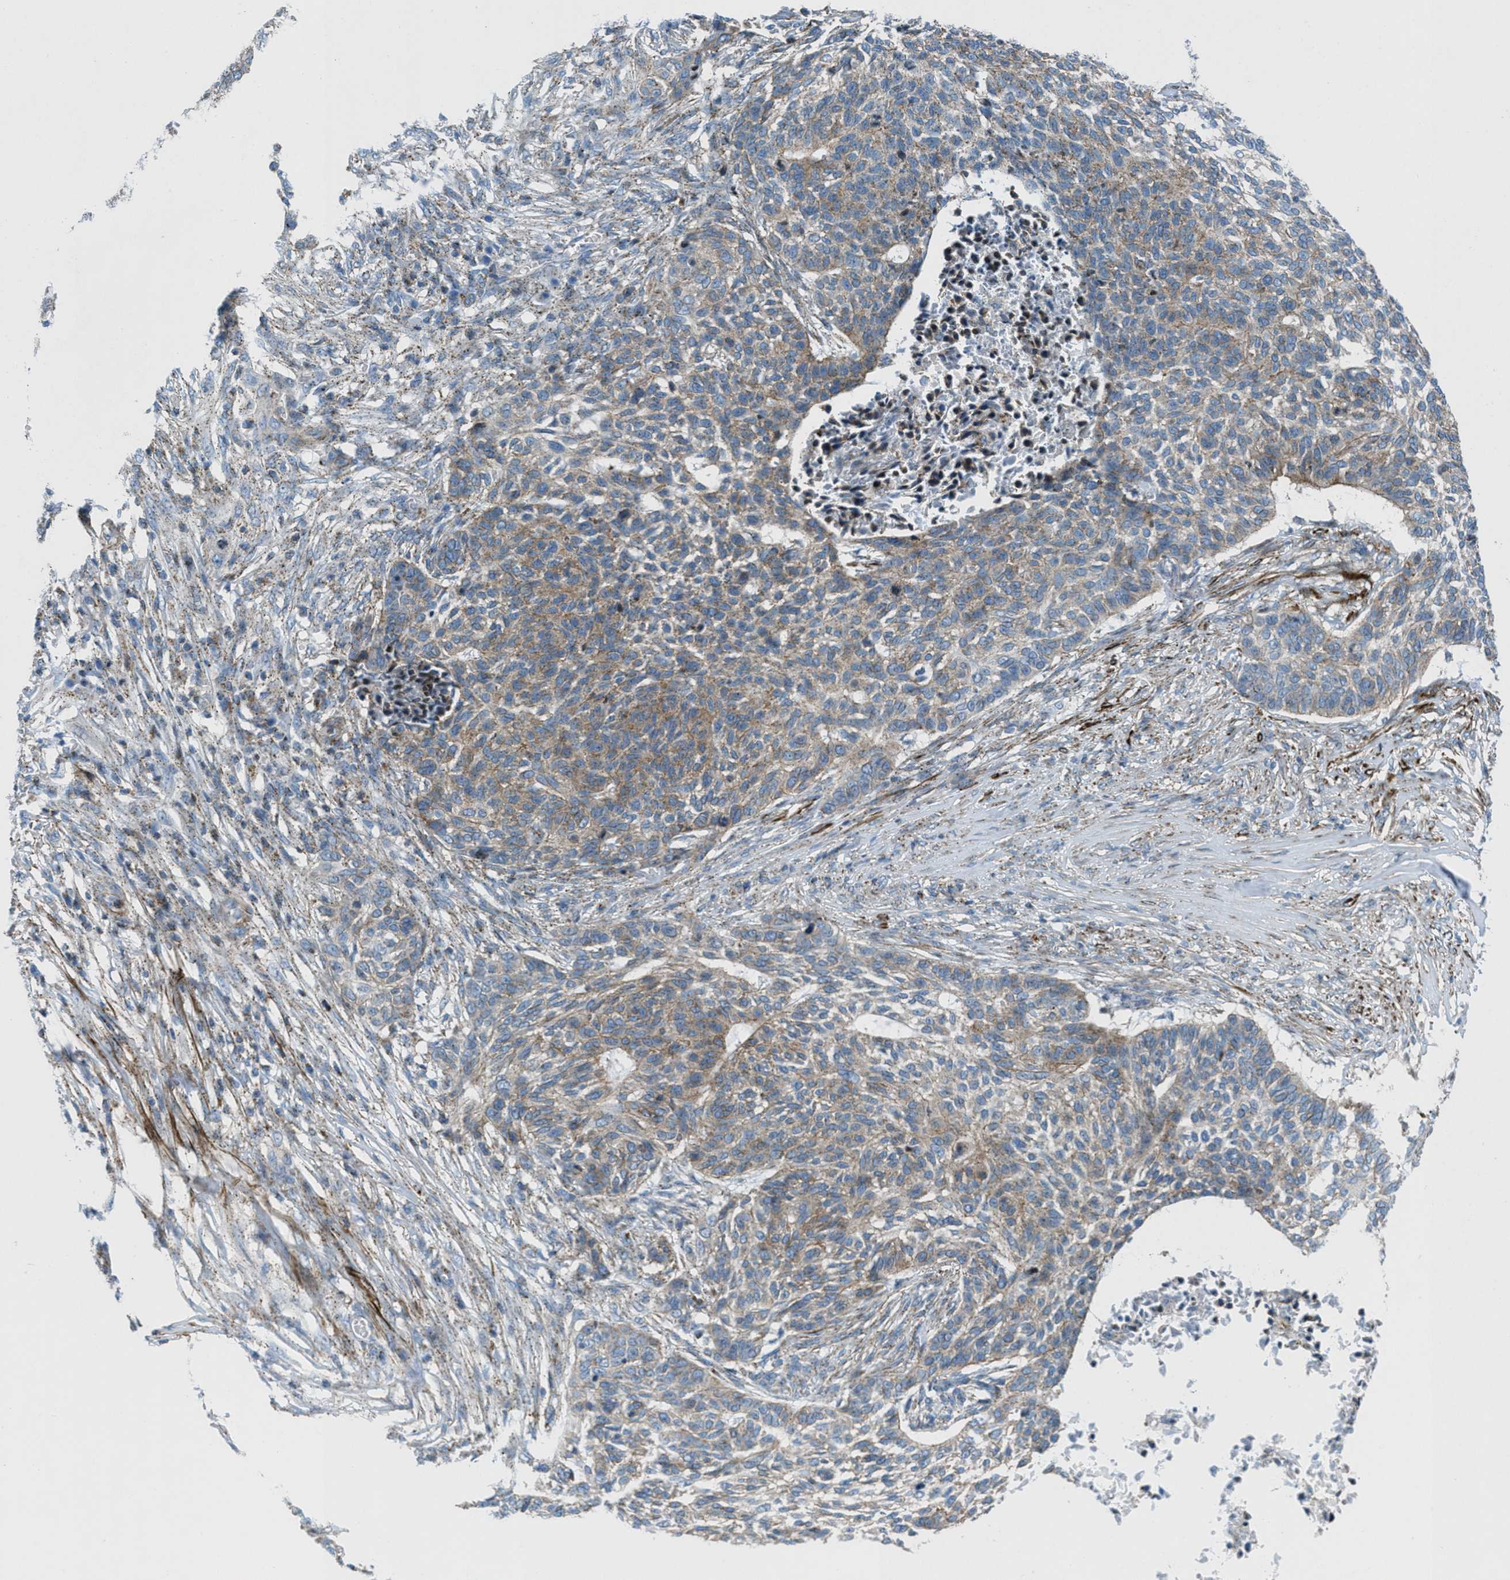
{"staining": {"intensity": "weak", "quantity": ">75%", "location": "cytoplasmic/membranous"}, "tissue": "skin cancer", "cell_type": "Tumor cells", "image_type": "cancer", "snomed": [{"axis": "morphology", "description": "Basal cell carcinoma"}, {"axis": "topography", "description": "Skin"}], "caption": "A histopathology image showing weak cytoplasmic/membranous expression in about >75% of tumor cells in basal cell carcinoma (skin), as visualized by brown immunohistochemical staining.", "gene": "MFSD13A", "patient": {"sex": "male", "age": 85}}